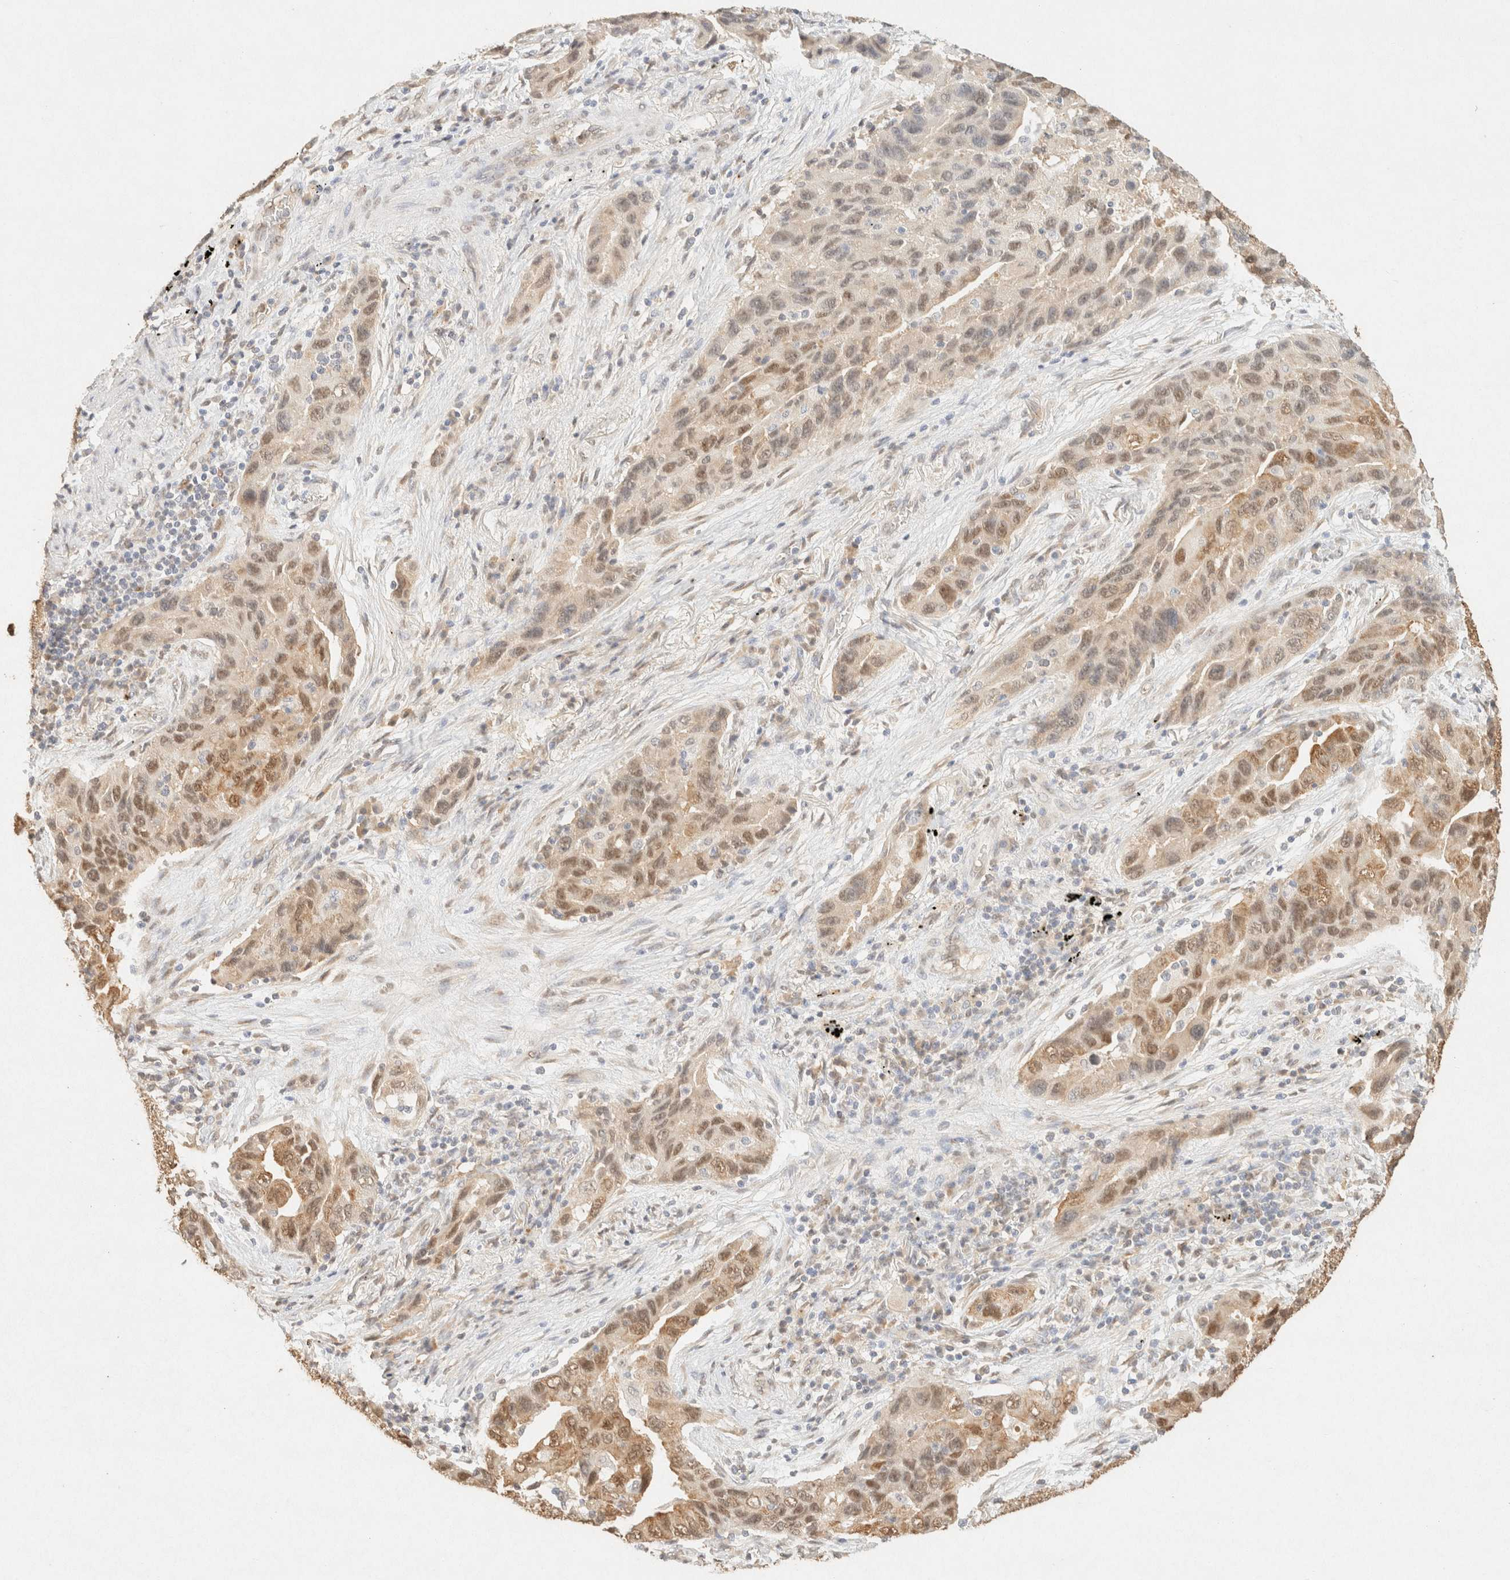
{"staining": {"intensity": "weak", "quantity": ">75%", "location": "cytoplasmic/membranous,nuclear"}, "tissue": "lung cancer", "cell_type": "Tumor cells", "image_type": "cancer", "snomed": [{"axis": "morphology", "description": "Adenocarcinoma, NOS"}, {"axis": "topography", "description": "Lung"}], "caption": "The image demonstrates immunohistochemical staining of lung cancer (adenocarcinoma). There is weak cytoplasmic/membranous and nuclear staining is identified in approximately >75% of tumor cells.", "gene": "S100A13", "patient": {"sex": "female", "age": 65}}